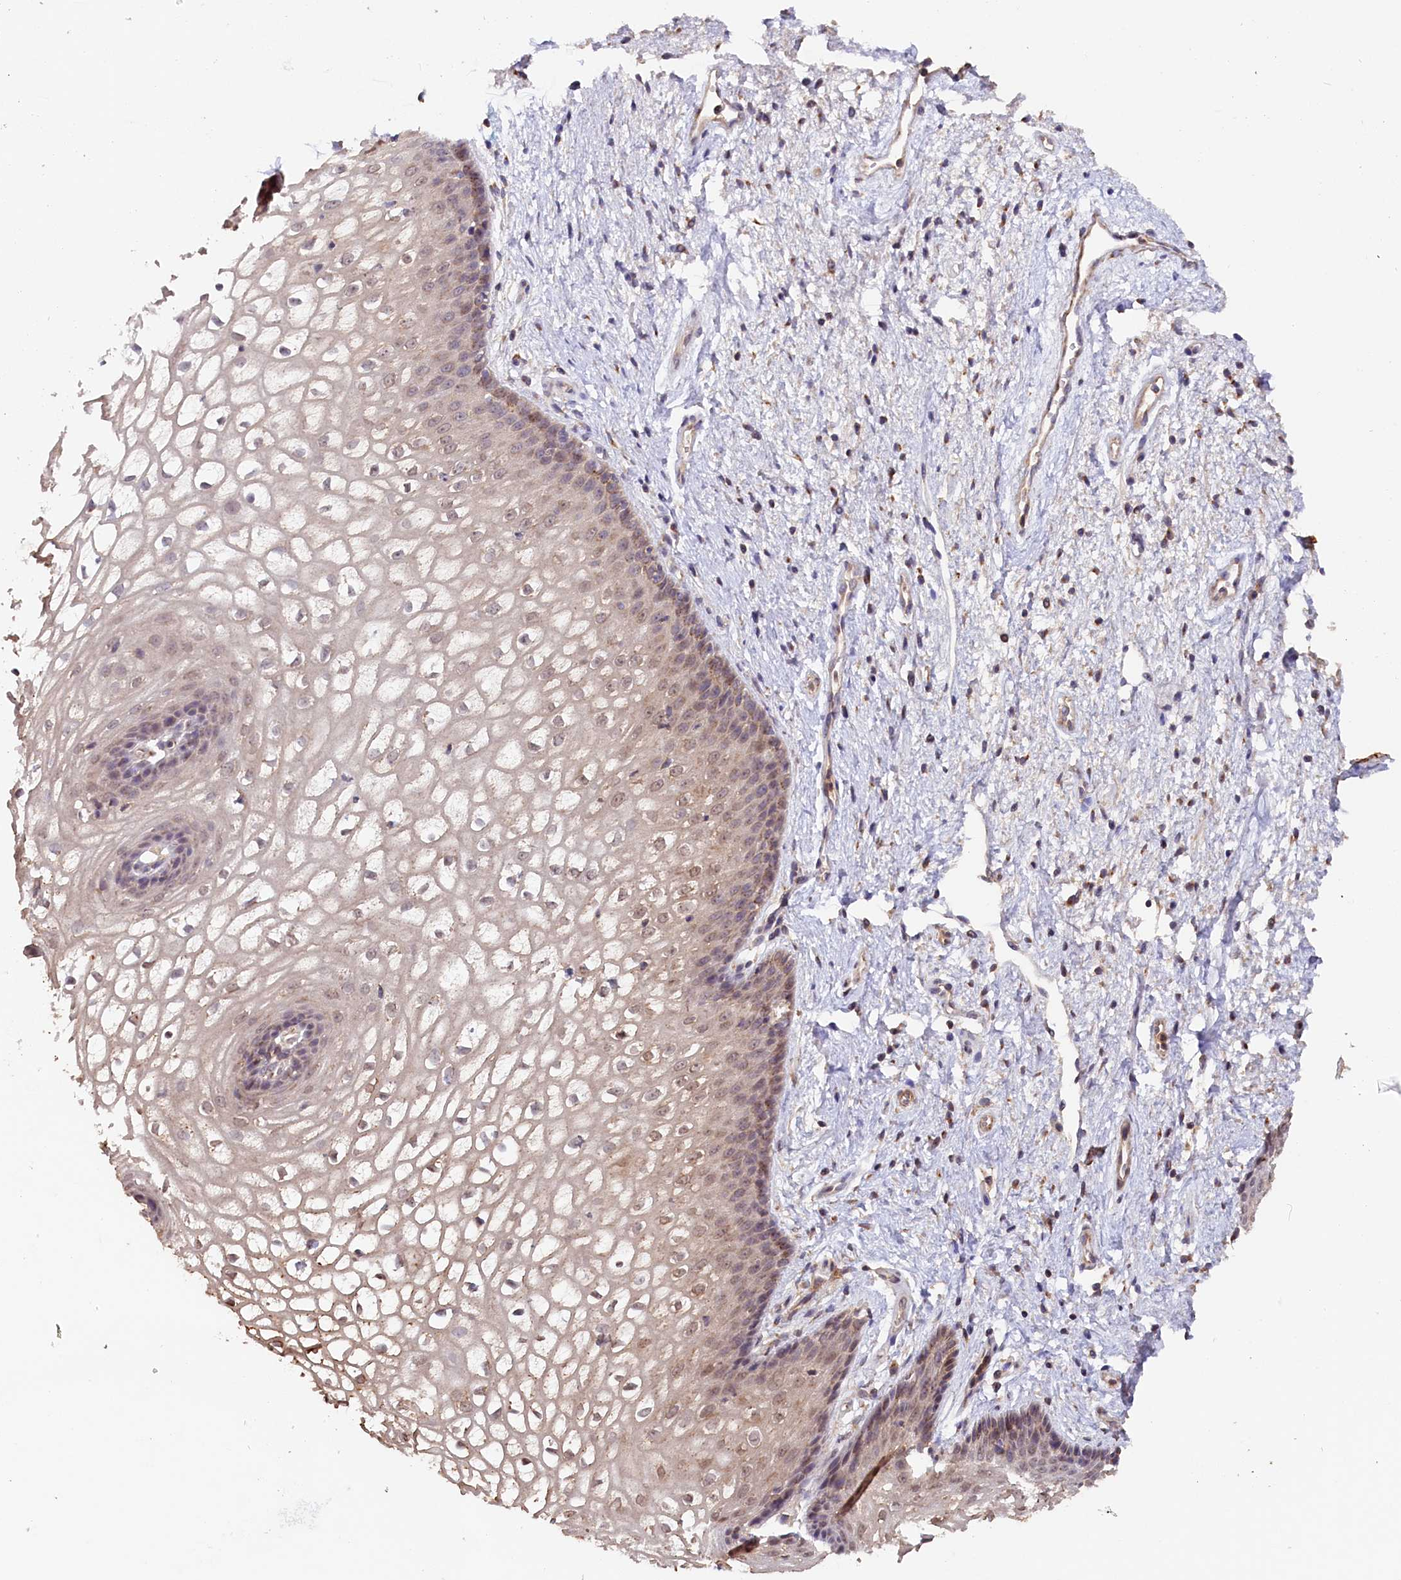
{"staining": {"intensity": "moderate", "quantity": "25%-75%", "location": "cytoplasmic/membranous"}, "tissue": "vagina", "cell_type": "Squamous epithelial cells", "image_type": "normal", "snomed": [{"axis": "morphology", "description": "Normal tissue, NOS"}, {"axis": "topography", "description": "Vagina"}], "caption": "Protein staining shows moderate cytoplasmic/membranous staining in approximately 25%-75% of squamous epithelial cells in benign vagina. (IHC, brightfield microscopy, high magnification).", "gene": "TANGO6", "patient": {"sex": "female", "age": 34}}